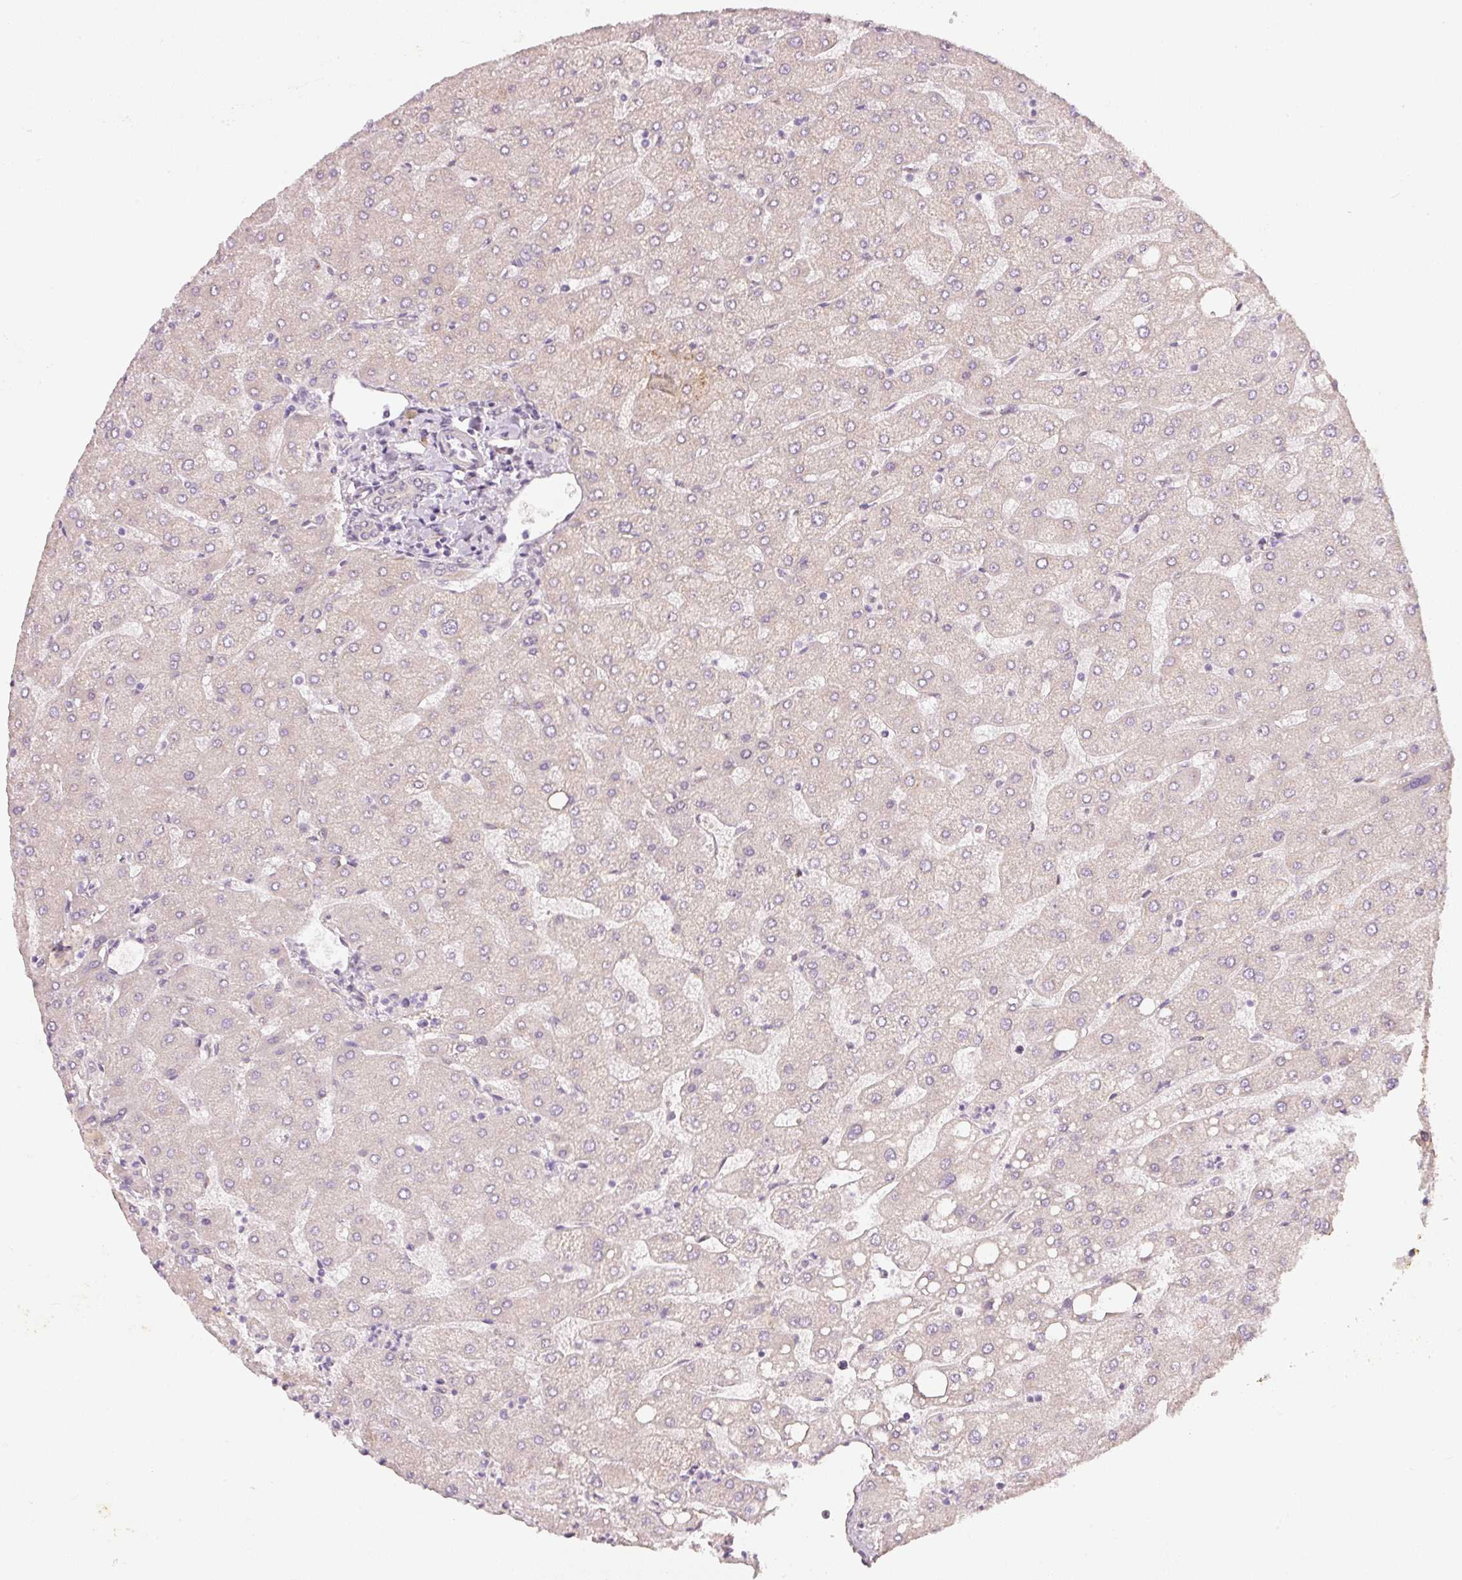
{"staining": {"intensity": "negative", "quantity": "none", "location": "none"}, "tissue": "liver", "cell_type": "Cholangiocytes", "image_type": "normal", "snomed": [{"axis": "morphology", "description": "Normal tissue, NOS"}, {"axis": "topography", "description": "Liver"}], "caption": "A micrograph of liver stained for a protein reveals no brown staining in cholangiocytes.", "gene": "RGL2", "patient": {"sex": "male", "age": 67}}